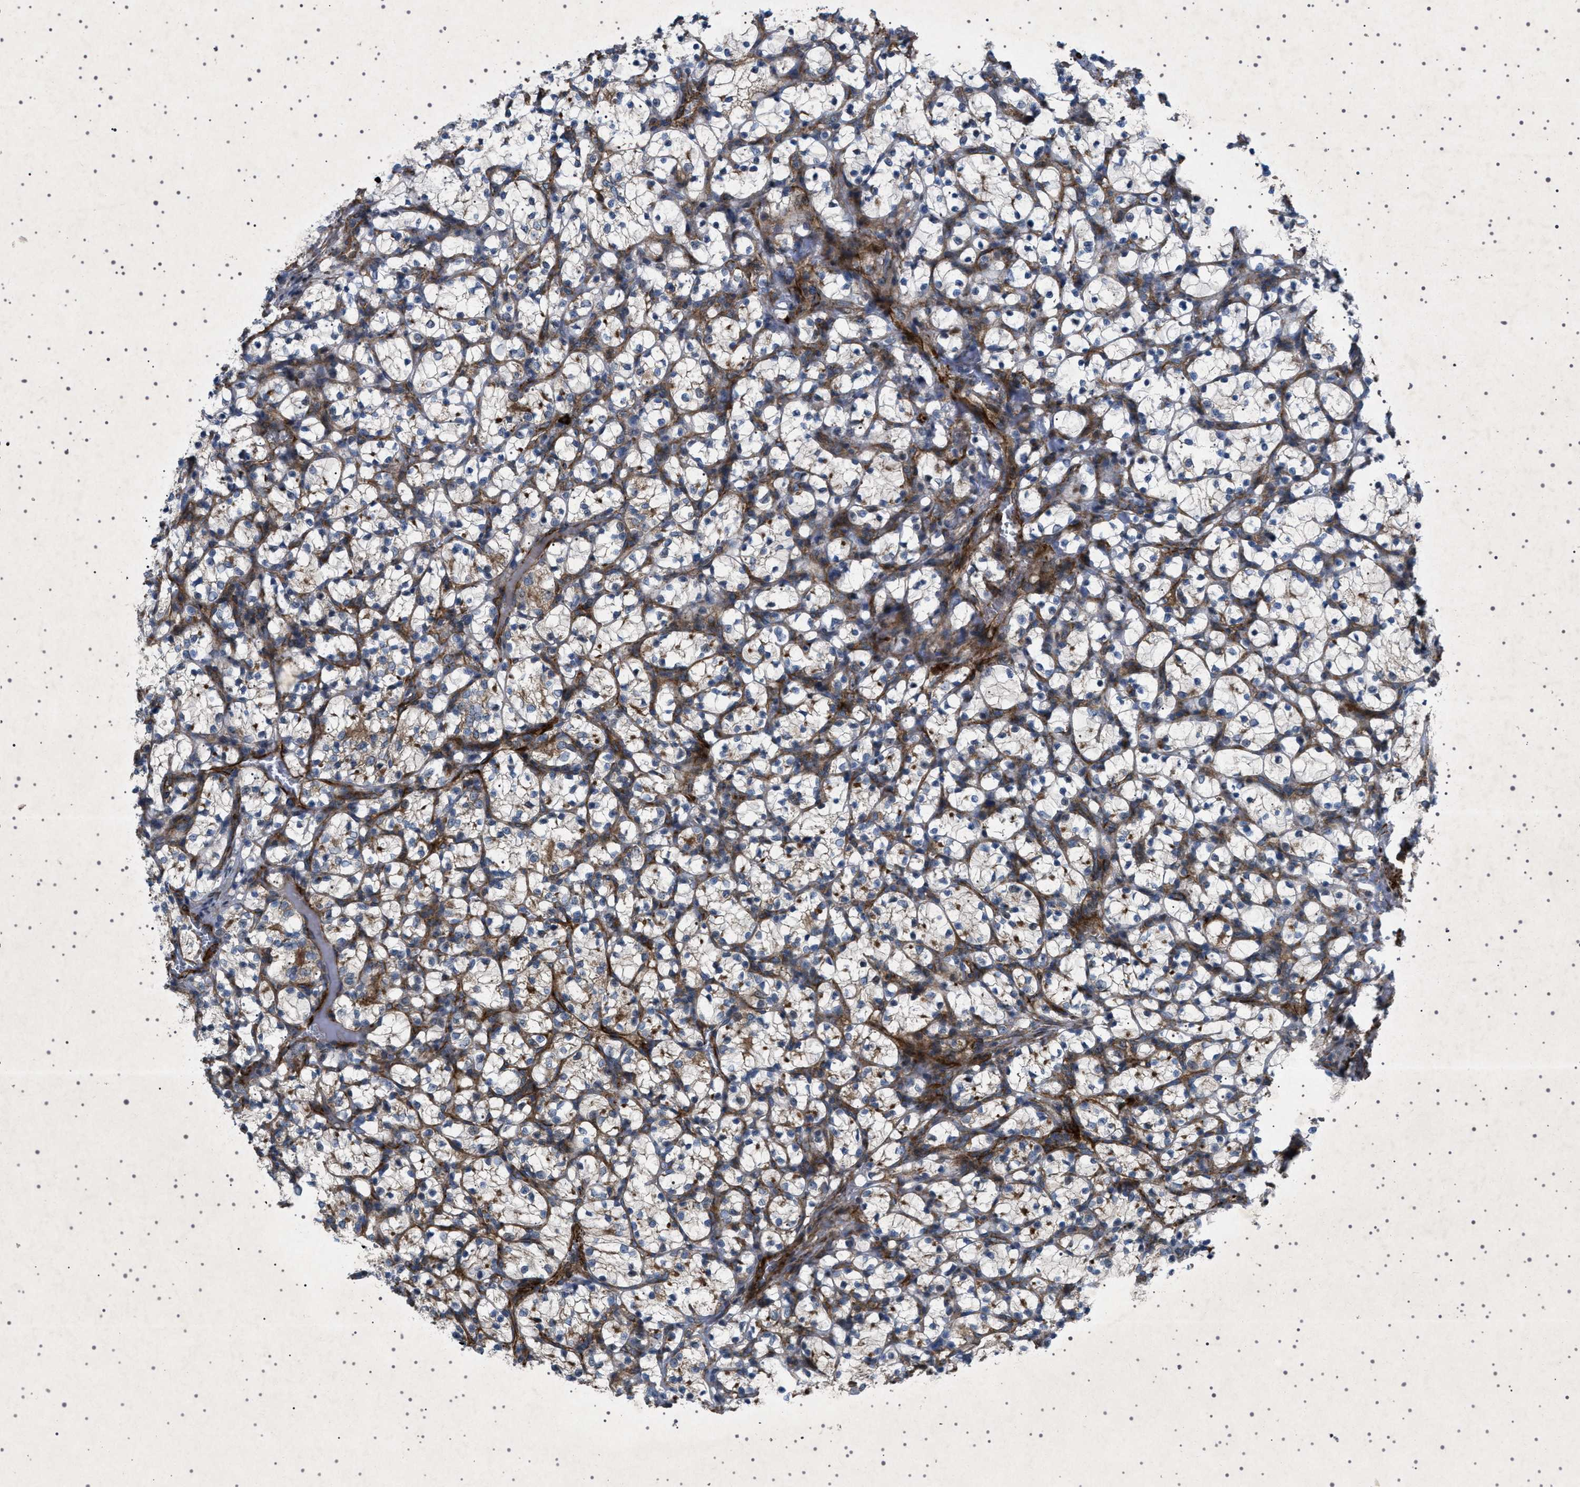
{"staining": {"intensity": "moderate", "quantity": "25%-75%", "location": "cytoplasmic/membranous"}, "tissue": "renal cancer", "cell_type": "Tumor cells", "image_type": "cancer", "snomed": [{"axis": "morphology", "description": "Adenocarcinoma, NOS"}, {"axis": "topography", "description": "Kidney"}], "caption": "Protein staining demonstrates moderate cytoplasmic/membranous expression in approximately 25%-75% of tumor cells in renal cancer.", "gene": "CCDC186", "patient": {"sex": "female", "age": 69}}